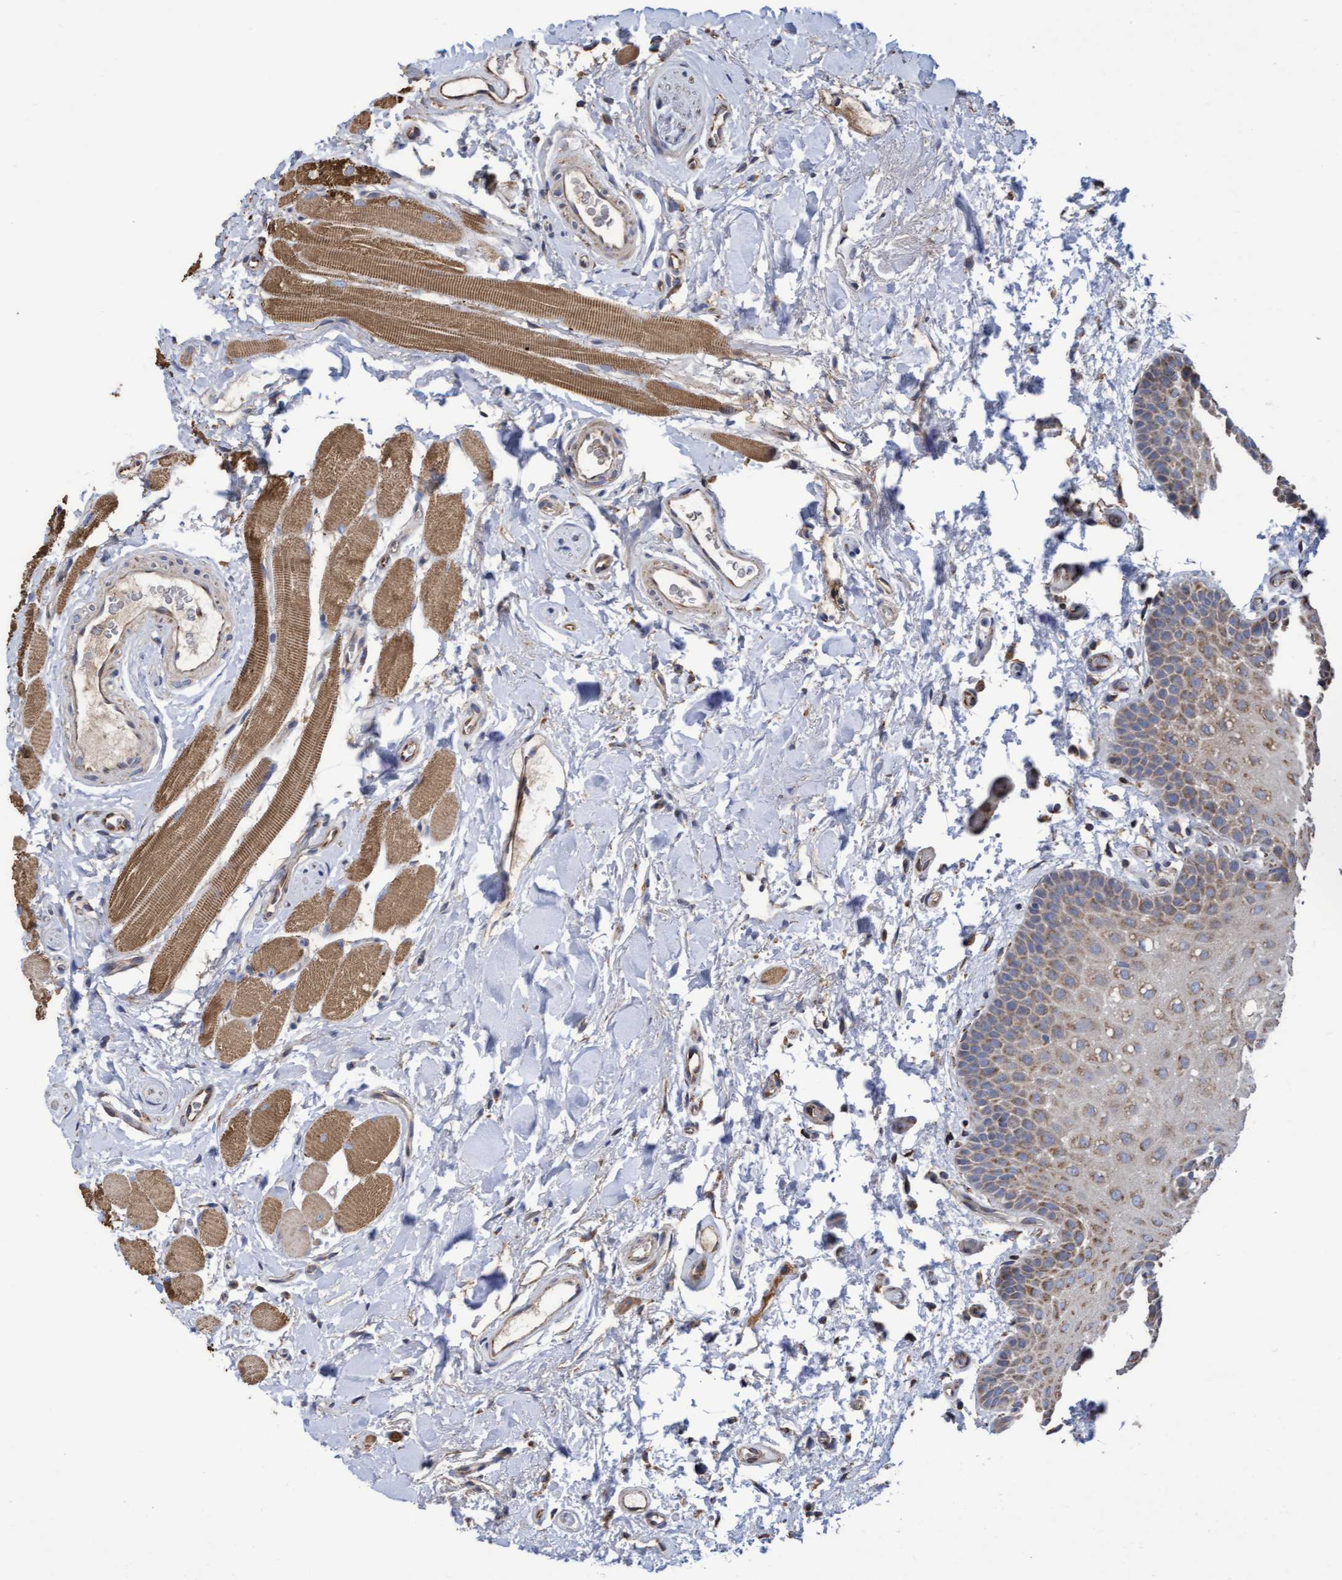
{"staining": {"intensity": "moderate", "quantity": ">75%", "location": "cytoplasmic/membranous"}, "tissue": "oral mucosa", "cell_type": "Squamous epithelial cells", "image_type": "normal", "snomed": [{"axis": "morphology", "description": "Normal tissue, NOS"}, {"axis": "topography", "description": "Oral tissue"}], "caption": "Immunohistochemistry (DAB (3,3'-diaminobenzidine)) staining of normal oral mucosa shows moderate cytoplasmic/membranous protein staining in about >75% of squamous epithelial cells. The staining was performed using DAB, with brown indicating positive protein expression. Nuclei are stained blue with hematoxylin.", "gene": "COBL", "patient": {"sex": "male", "age": 62}}